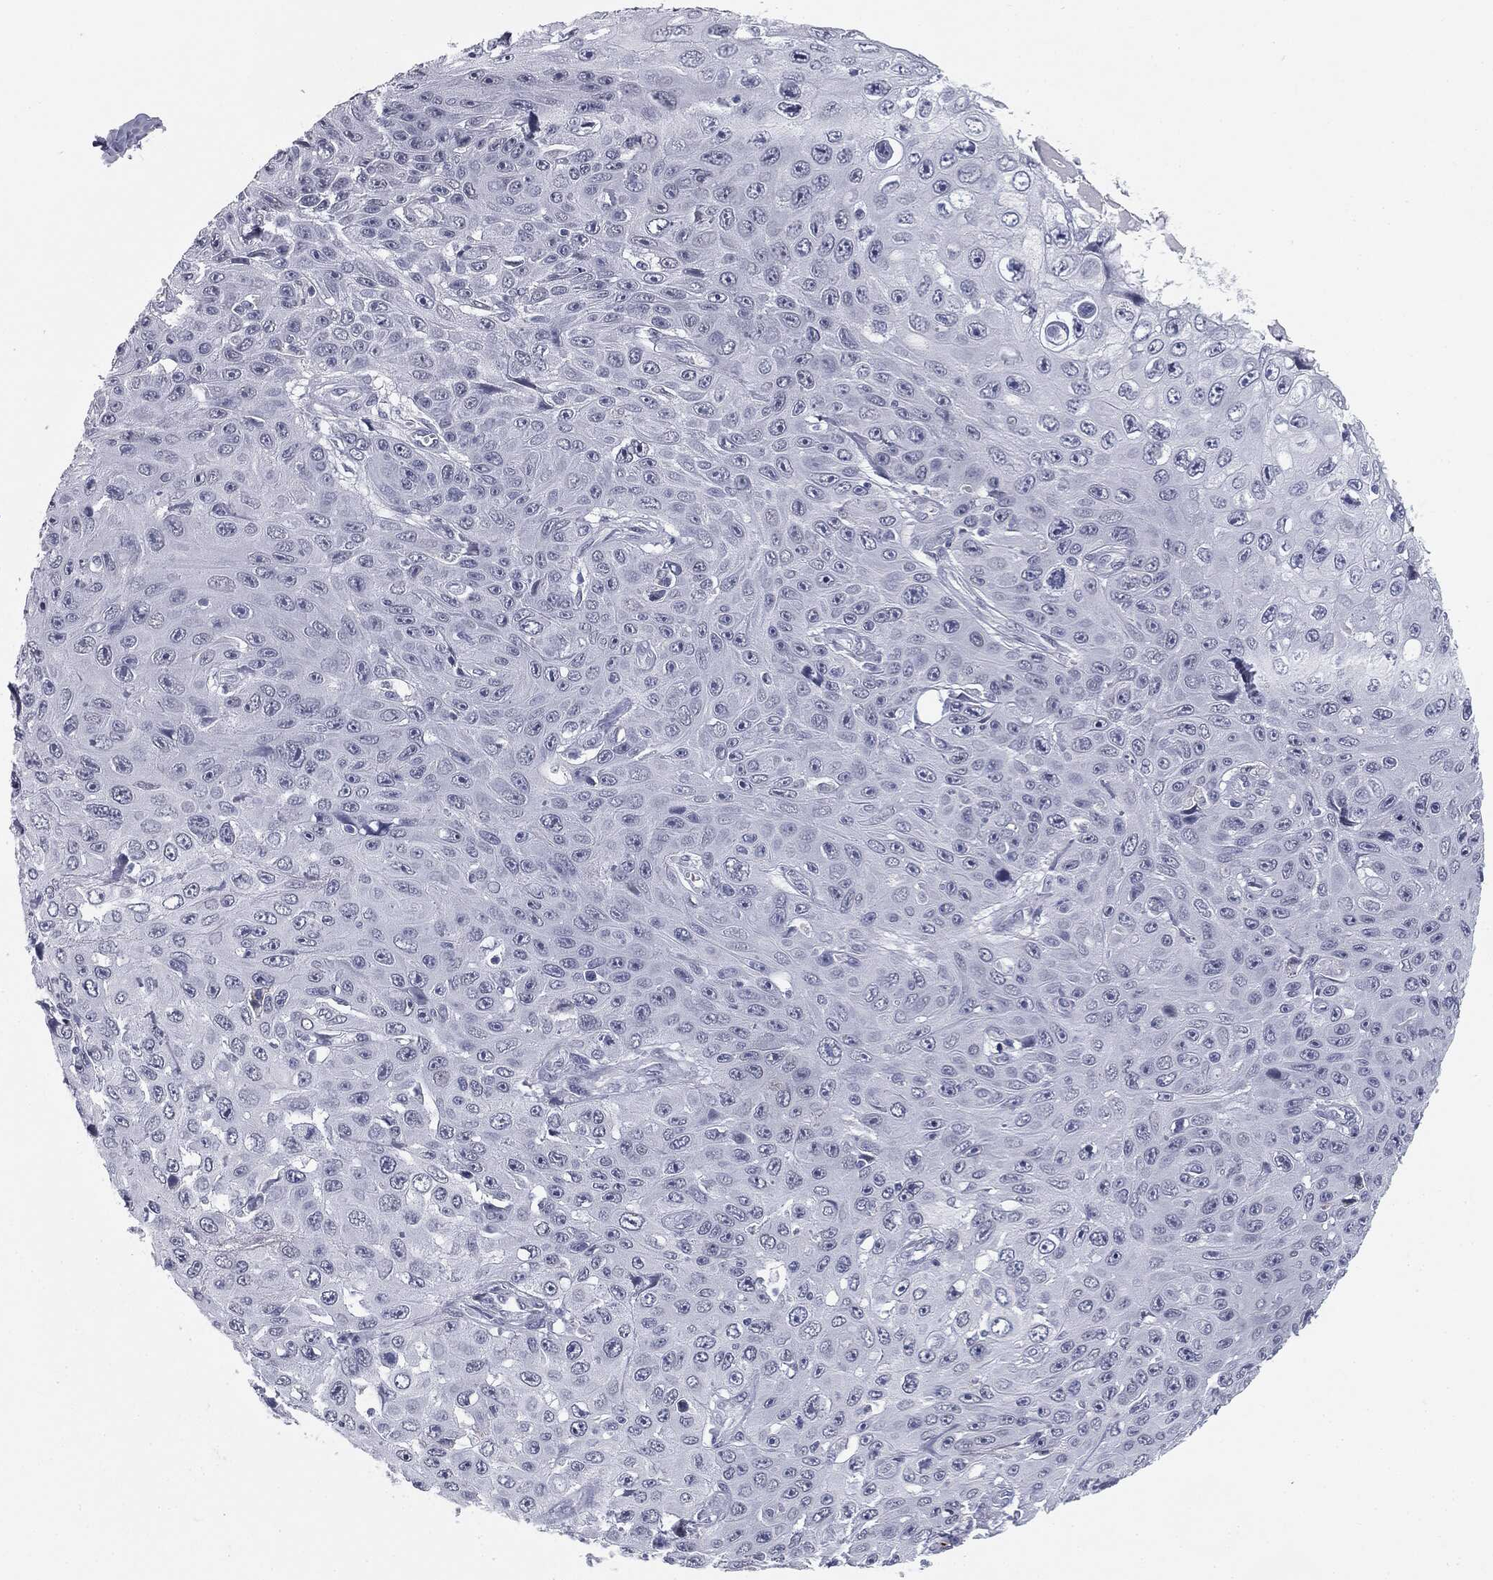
{"staining": {"intensity": "negative", "quantity": "none", "location": "none"}, "tissue": "skin cancer", "cell_type": "Tumor cells", "image_type": "cancer", "snomed": [{"axis": "morphology", "description": "Squamous cell carcinoma, NOS"}, {"axis": "topography", "description": "Skin"}], "caption": "Skin squamous cell carcinoma stained for a protein using immunohistochemistry (IHC) exhibits no positivity tumor cells.", "gene": "TPO", "patient": {"sex": "male", "age": 82}}